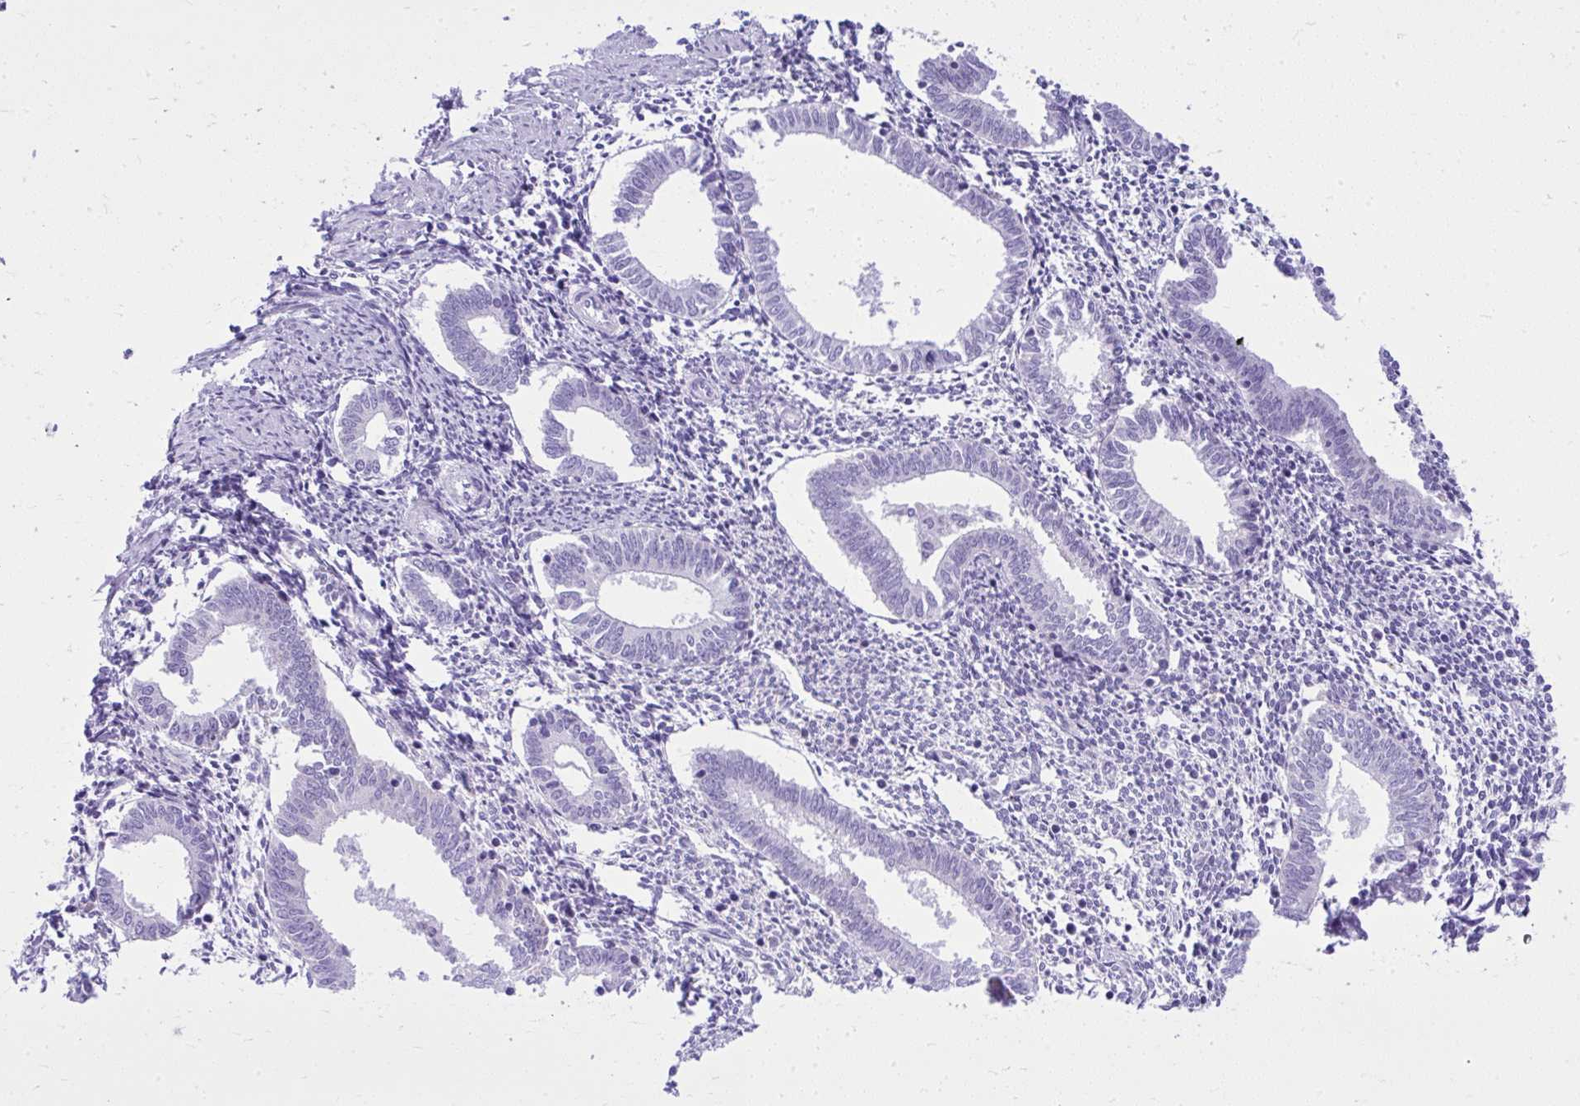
{"staining": {"intensity": "negative", "quantity": "none", "location": "none"}, "tissue": "endometrium", "cell_type": "Cells in endometrial stroma", "image_type": "normal", "snomed": [{"axis": "morphology", "description": "Normal tissue, NOS"}, {"axis": "topography", "description": "Endometrium"}], "caption": "Immunohistochemistry photomicrograph of benign endometrium: human endometrium stained with DAB (3,3'-diaminobenzidine) exhibits no significant protein positivity in cells in endometrial stroma.", "gene": "RALYL", "patient": {"sex": "female", "age": 41}}